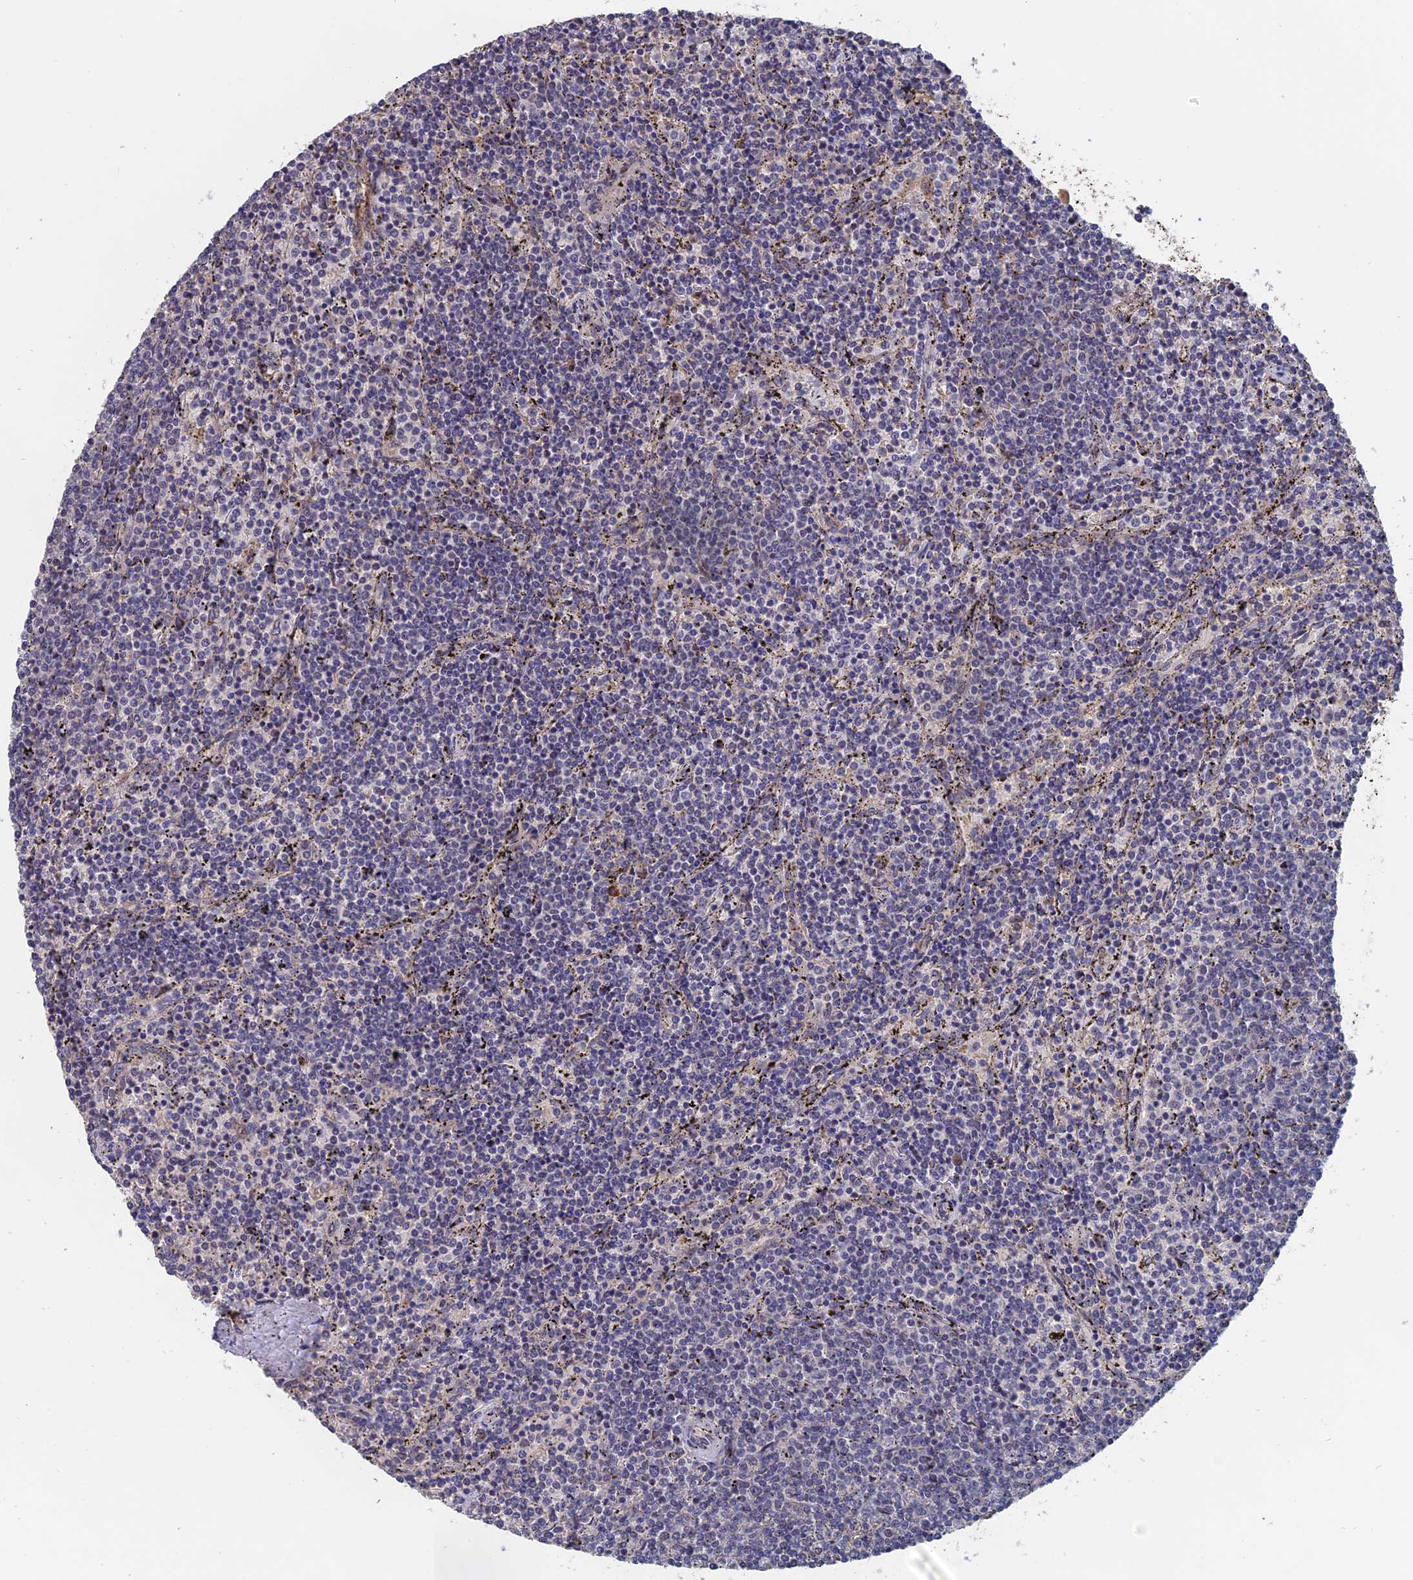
{"staining": {"intensity": "negative", "quantity": "none", "location": "none"}, "tissue": "lymphoma", "cell_type": "Tumor cells", "image_type": "cancer", "snomed": [{"axis": "morphology", "description": "Malignant lymphoma, non-Hodgkin's type, Low grade"}, {"axis": "topography", "description": "Spleen"}], "caption": "A photomicrograph of malignant lymphoma, non-Hodgkin's type (low-grade) stained for a protein reveals no brown staining in tumor cells.", "gene": "SLC33A1", "patient": {"sex": "female", "age": 50}}